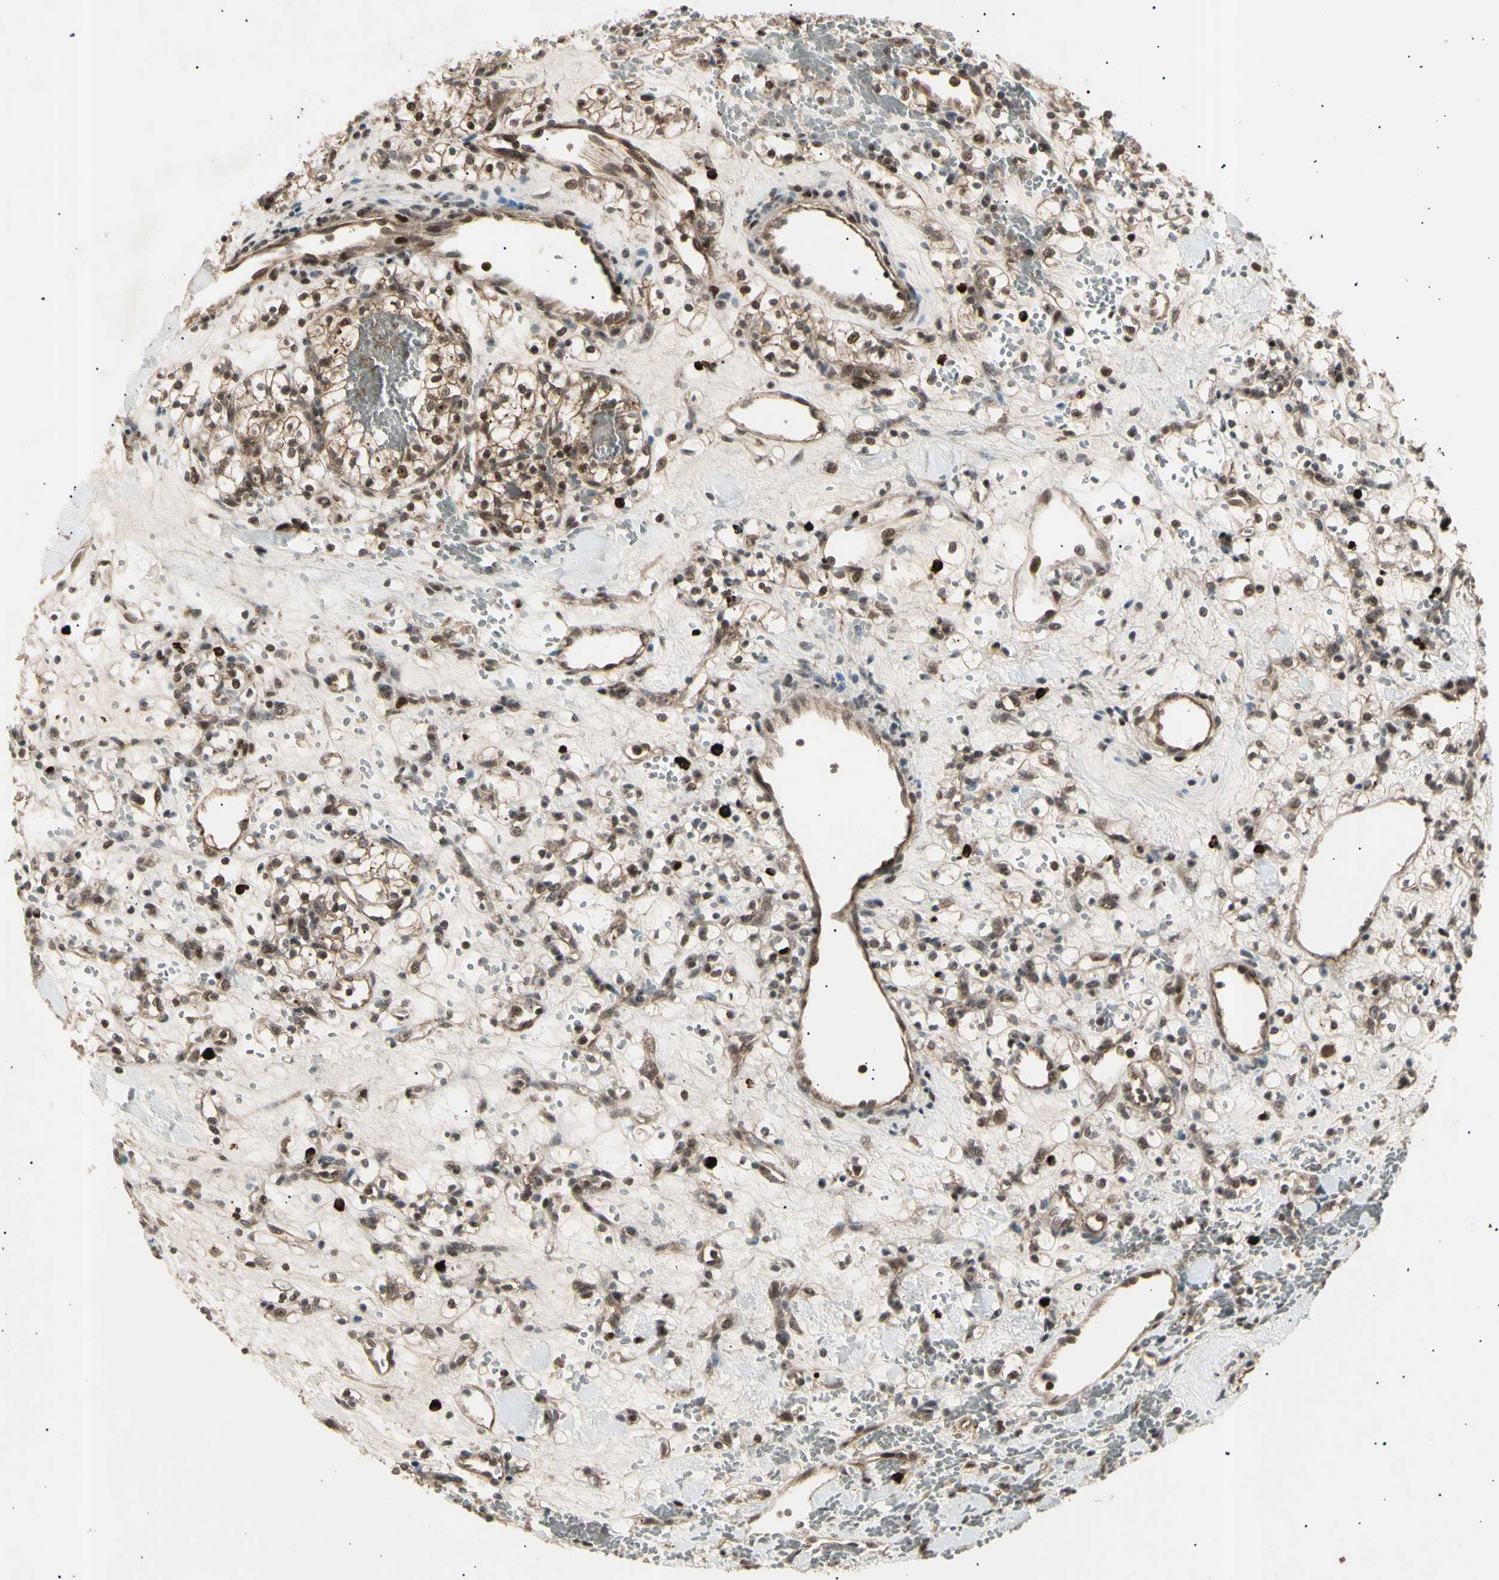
{"staining": {"intensity": "moderate", "quantity": ">75%", "location": "cytoplasmic/membranous,nuclear"}, "tissue": "renal cancer", "cell_type": "Tumor cells", "image_type": "cancer", "snomed": [{"axis": "morphology", "description": "Adenocarcinoma, NOS"}, {"axis": "topography", "description": "Kidney"}], "caption": "Brown immunohistochemical staining in renal cancer reveals moderate cytoplasmic/membranous and nuclear staining in about >75% of tumor cells.", "gene": "NUAK2", "patient": {"sex": "female", "age": 60}}